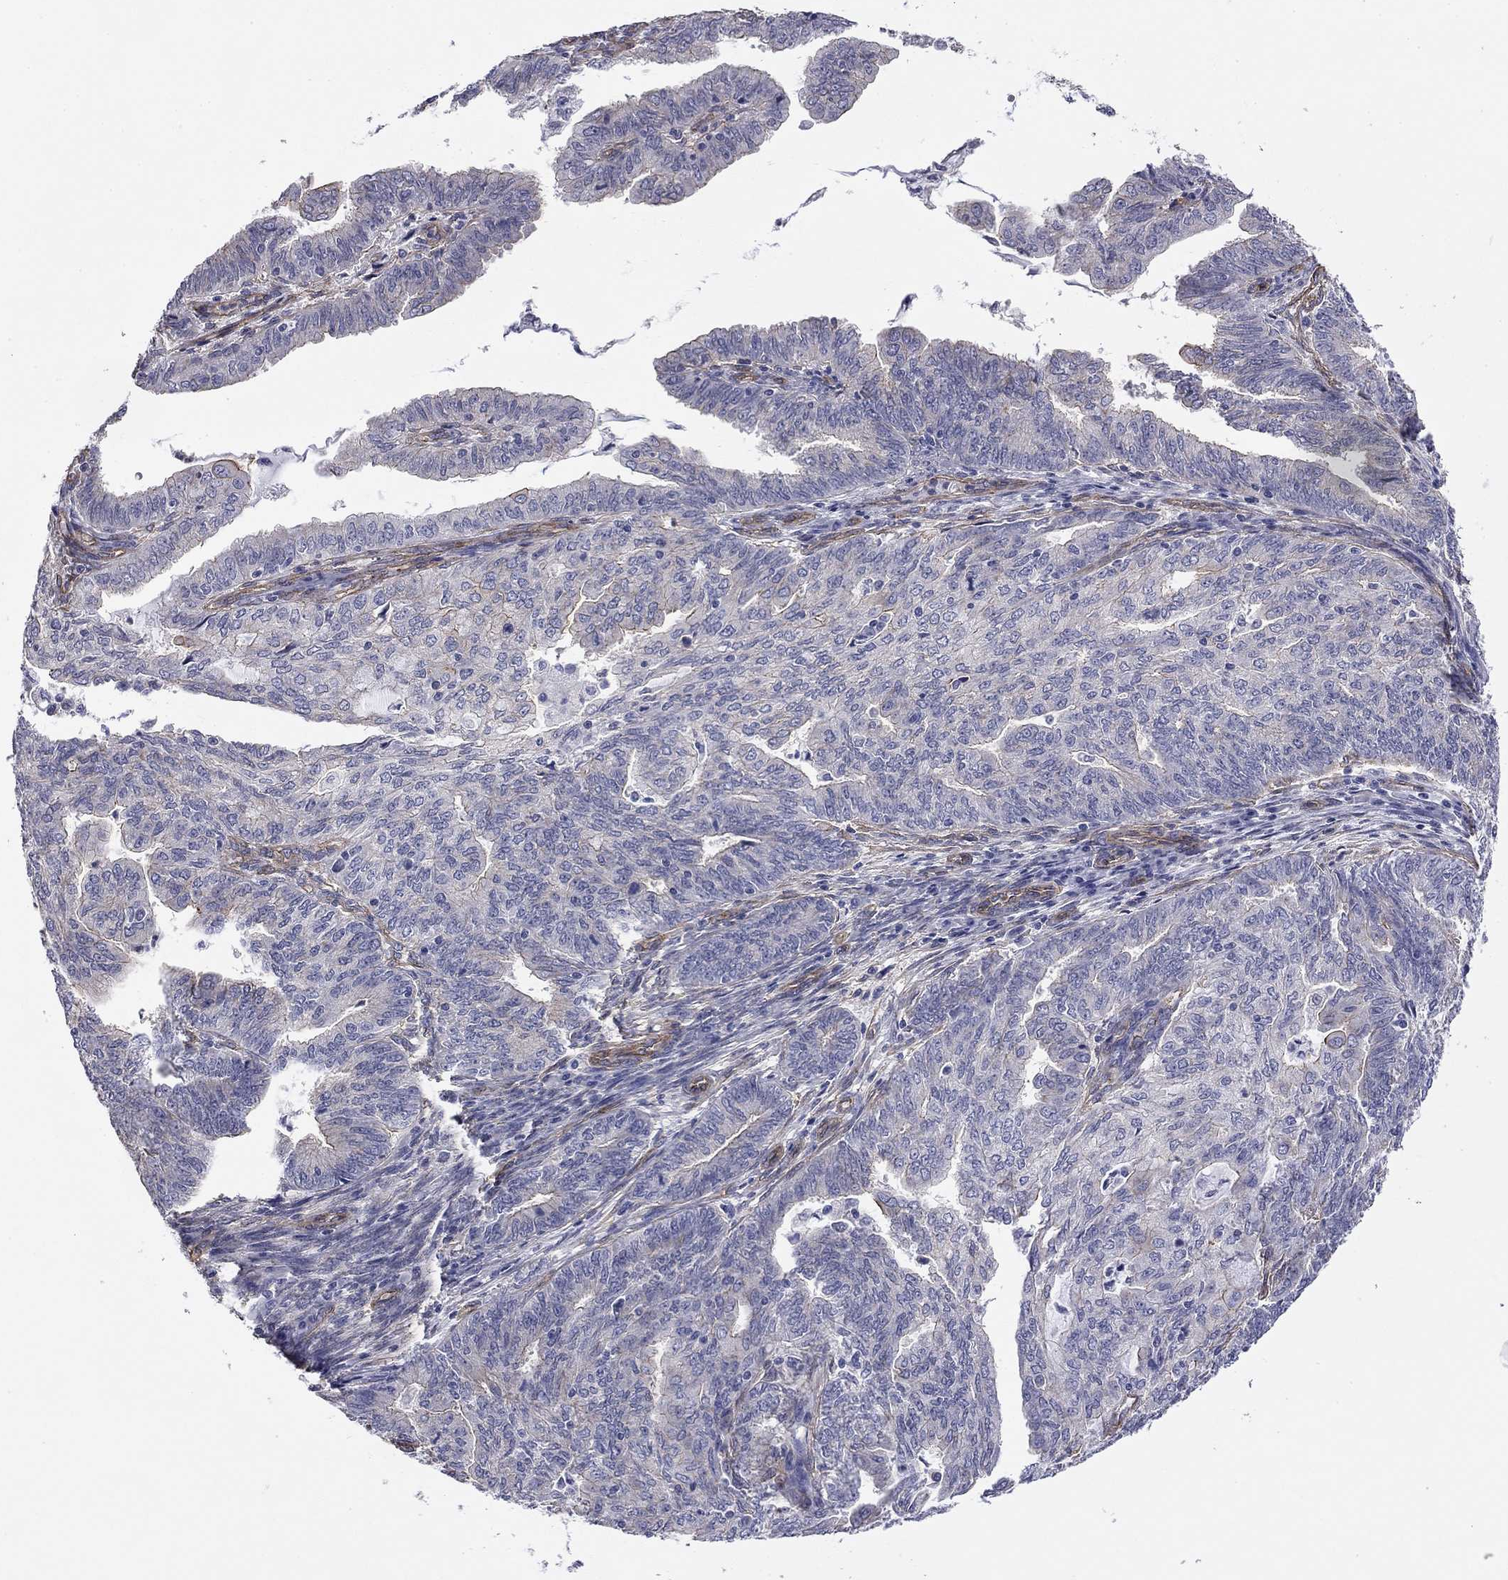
{"staining": {"intensity": "negative", "quantity": "none", "location": "none"}, "tissue": "endometrial cancer", "cell_type": "Tumor cells", "image_type": "cancer", "snomed": [{"axis": "morphology", "description": "Adenocarcinoma, NOS"}, {"axis": "topography", "description": "Endometrium"}], "caption": "Immunohistochemistry photomicrograph of human endometrial cancer (adenocarcinoma) stained for a protein (brown), which reveals no expression in tumor cells. (DAB (3,3'-diaminobenzidine) immunohistochemistry (IHC) with hematoxylin counter stain).", "gene": "TCHH", "patient": {"sex": "female", "age": 82}}